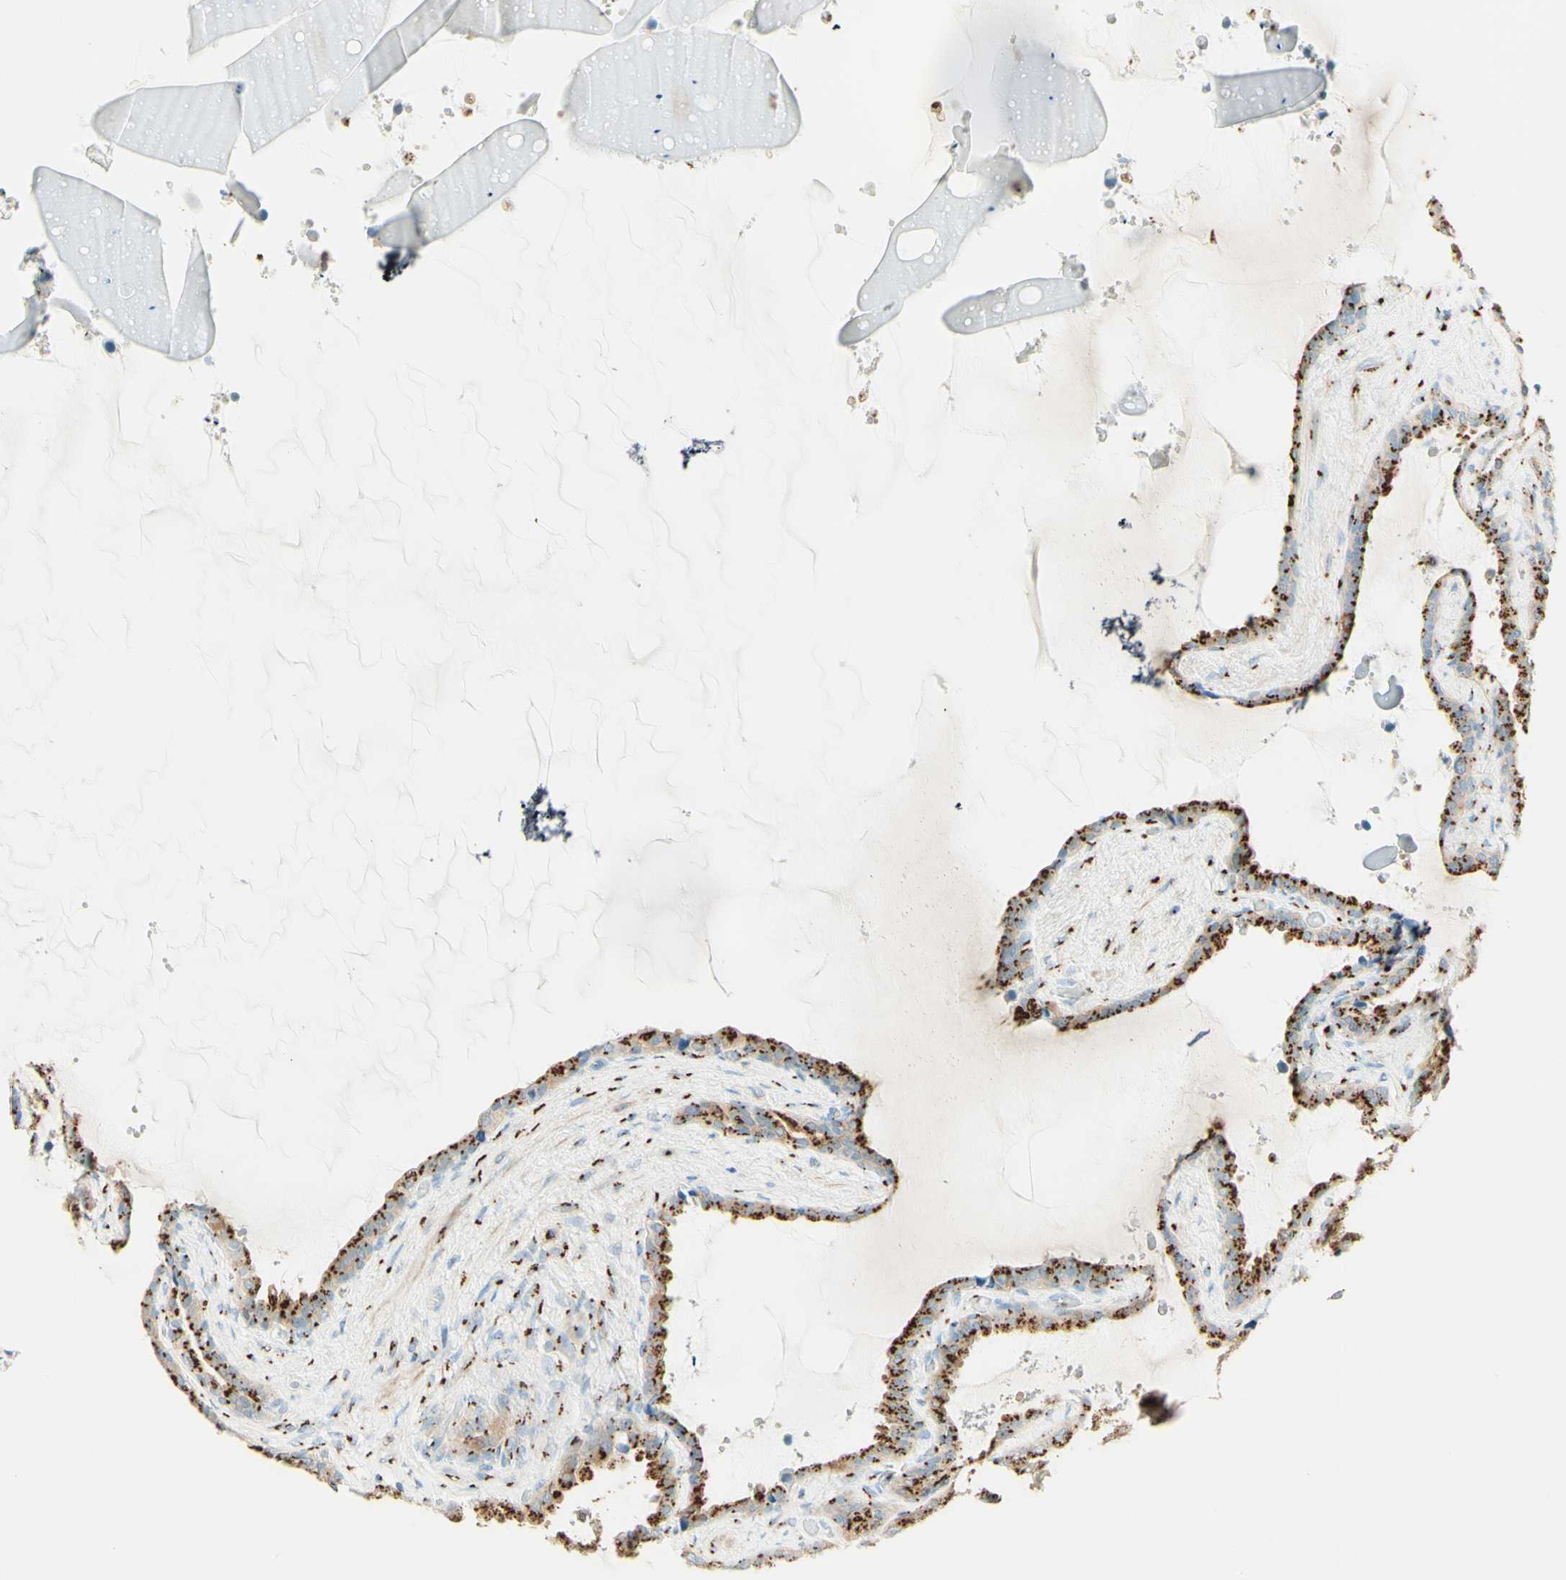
{"staining": {"intensity": "strong", "quantity": ">75%", "location": "cytoplasmic/membranous"}, "tissue": "seminal vesicle", "cell_type": "Glandular cells", "image_type": "normal", "snomed": [{"axis": "morphology", "description": "Normal tissue, NOS"}, {"axis": "topography", "description": "Seminal veicle"}], "caption": "Seminal vesicle stained with a brown dye displays strong cytoplasmic/membranous positive staining in about >75% of glandular cells.", "gene": "GOLGB1", "patient": {"sex": "male", "age": 46}}